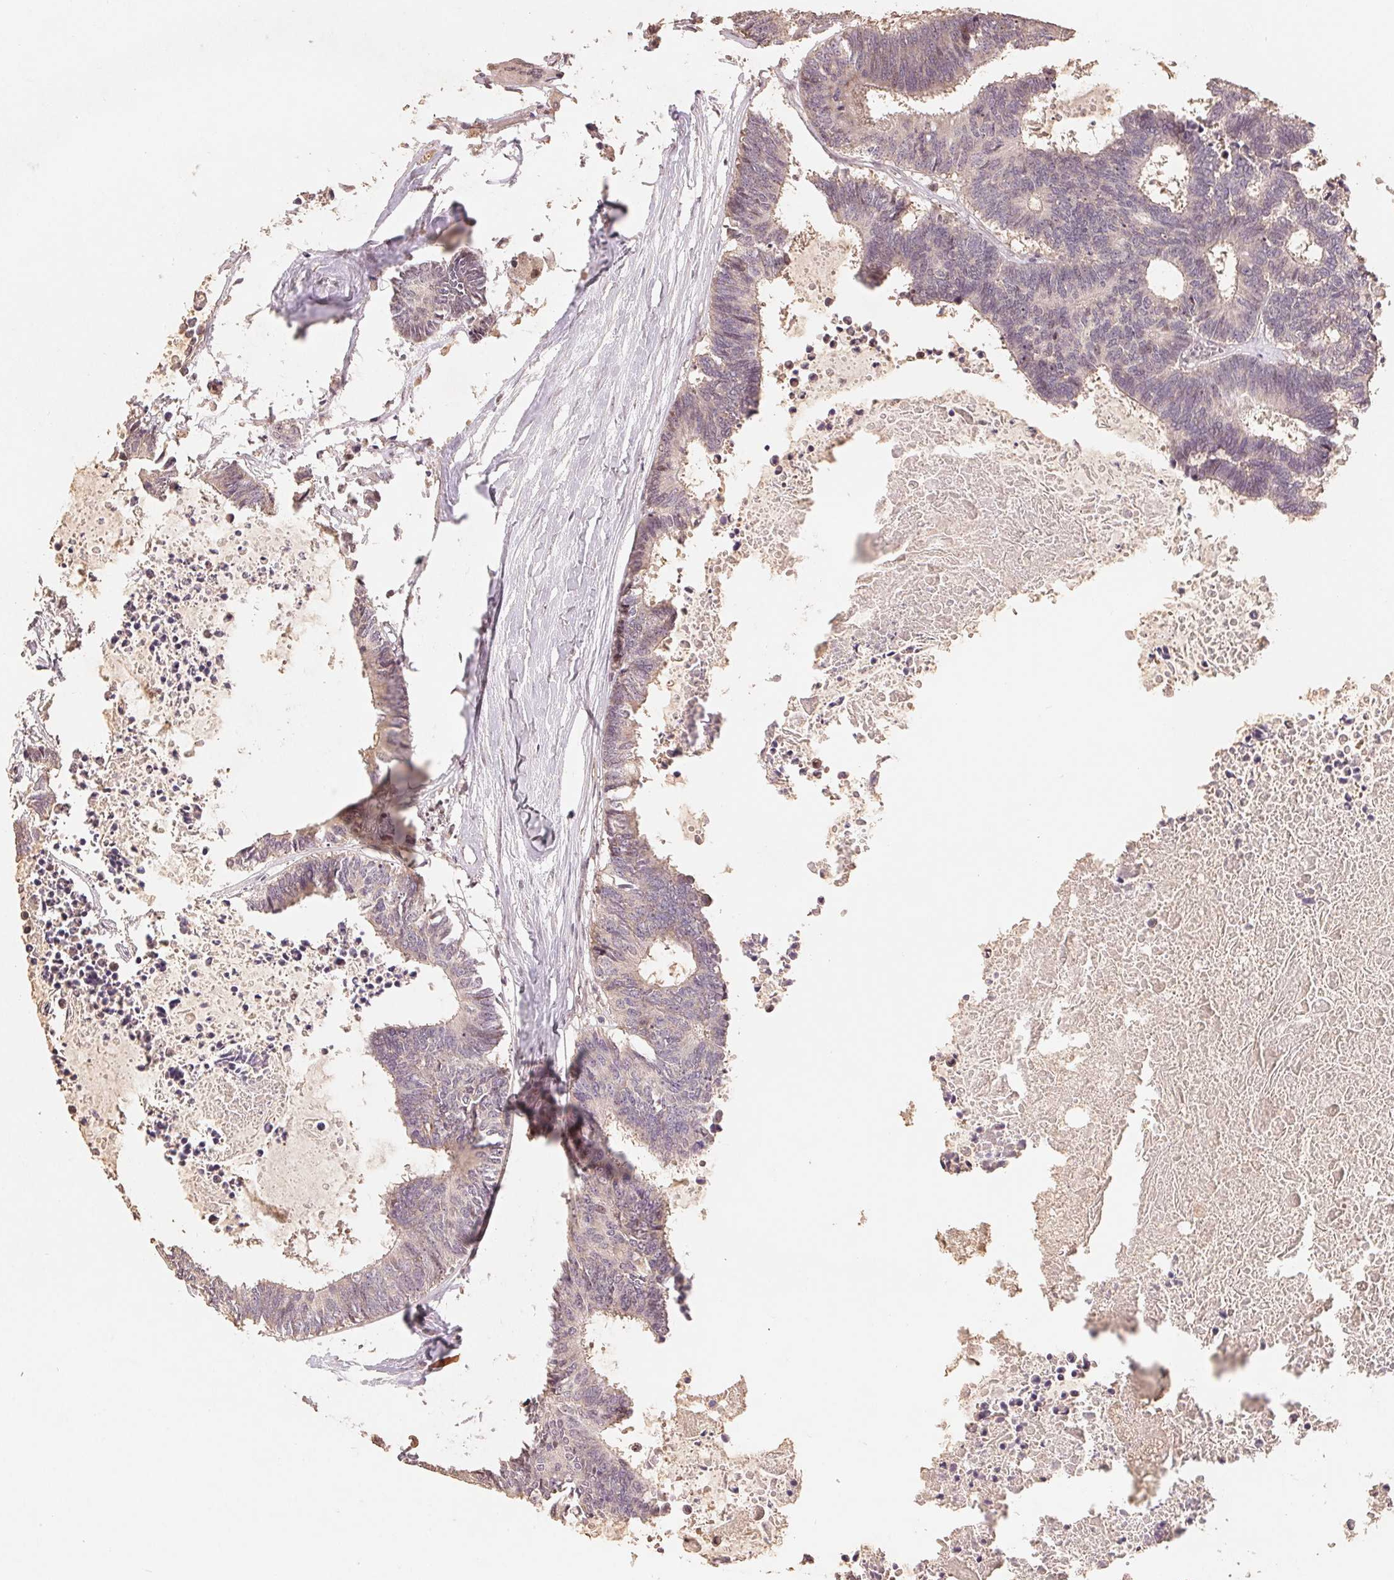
{"staining": {"intensity": "negative", "quantity": "none", "location": "none"}, "tissue": "colorectal cancer", "cell_type": "Tumor cells", "image_type": "cancer", "snomed": [{"axis": "morphology", "description": "Adenocarcinoma, NOS"}, {"axis": "topography", "description": "Colon"}, {"axis": "topography", "description": "Rectum"}], "caption": "This is a micrograph of immunohistochemistry staining of colorectal cancer (adenocarcinoma), which shows no positivity in tumor cells.", "gene": "HMGN3", "patient": {"sex": "male", "age": 57}}